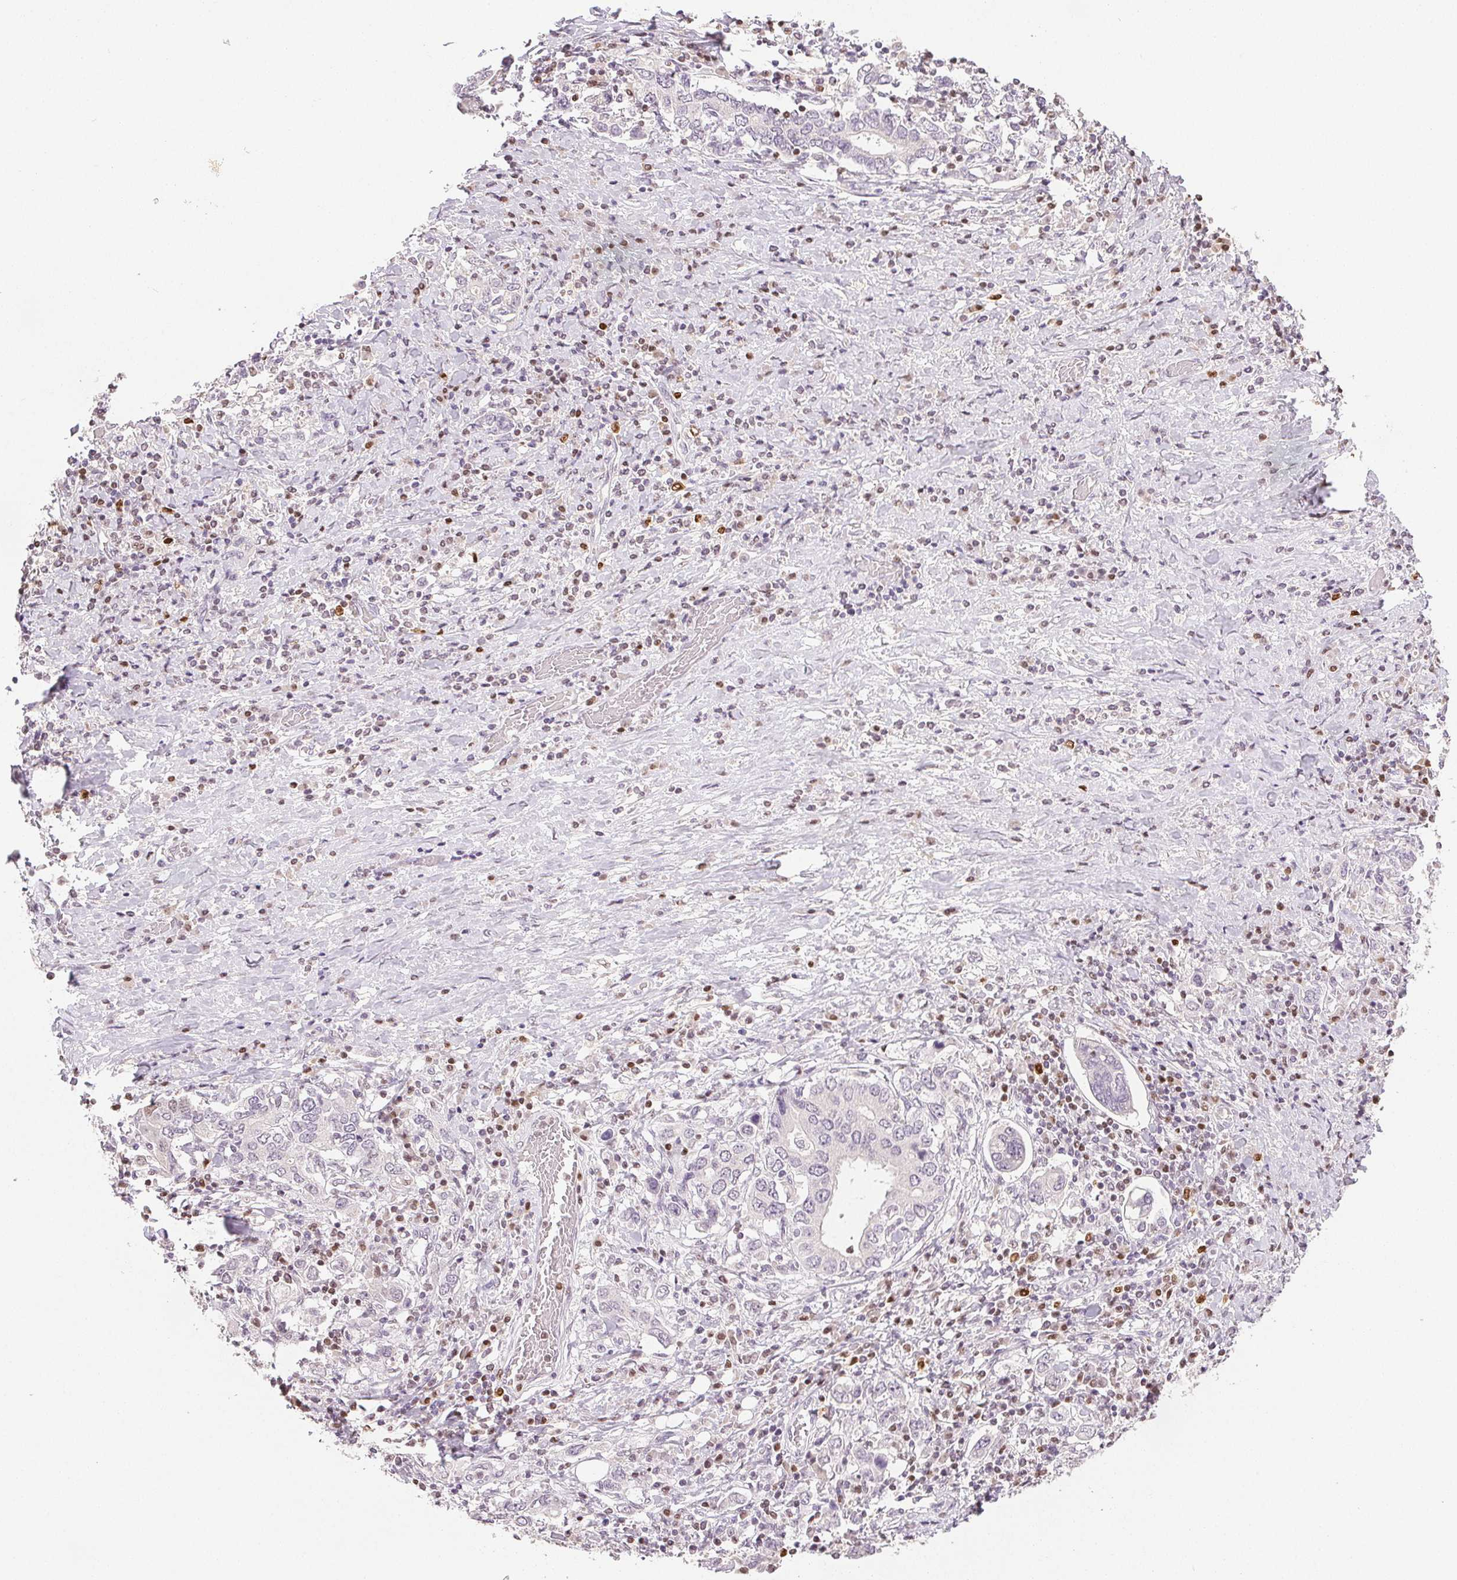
{"staining": {"intensity": "negative", "quantity": "none", "location": "none"}, "tissue": "stomach cancer", "cell_type": "Tumor cells", "image_type": "cancer", "snomed": [{"axis": "morphology", "description": "Adenocarcinoma, NOS"}, {"axis": "topography", "description": "Stomach, upper"}, {"axis": "topography", "description": "Stomach"}], "caption": "High magnification brightfield microscopy of stomach cancer (adenocarcinoma) stained with DAB (3,3'-diaminobenzidine) (brown) and counterstained with hematoxylin (blue): tumor cells show no significant expression.", "gene": "RUNX2", "patient": {"sex": "male", "age": 62}}